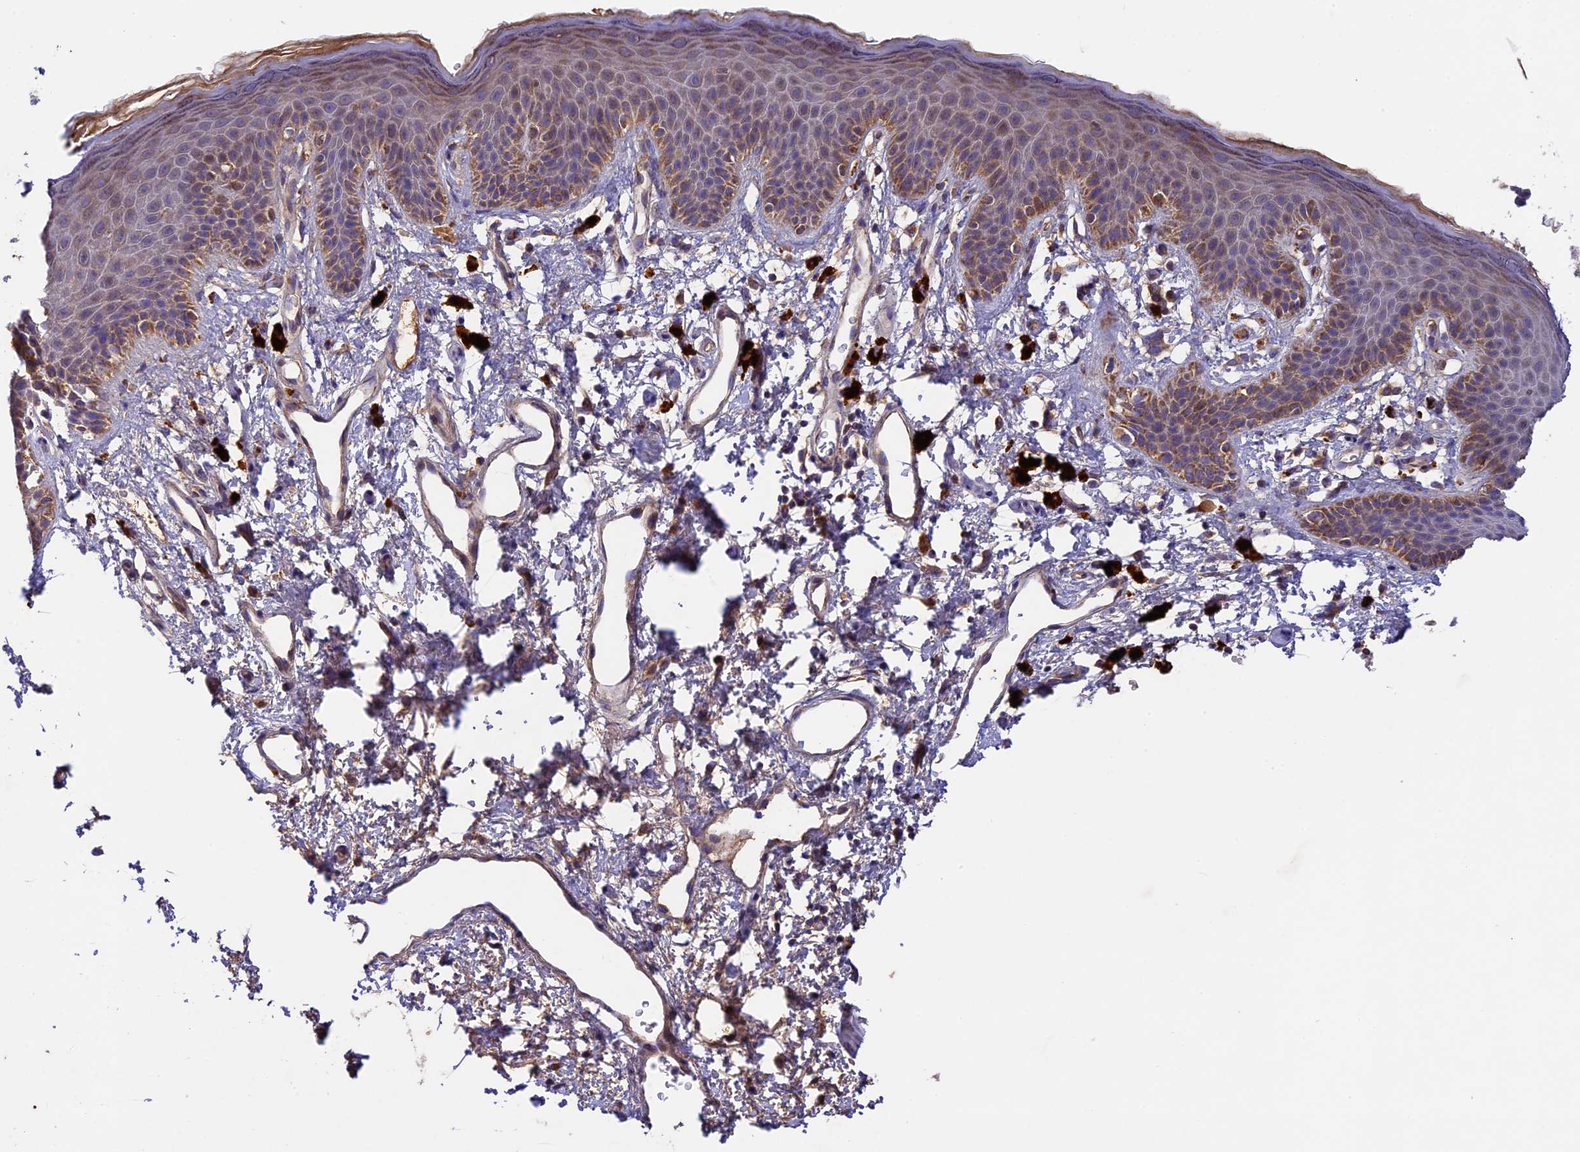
{"staining": {"intensity": "moderate", "quantity": "25%-75%", "location": "cytoplasmic/membranous"}, "tissue": "skin", "cell_type": "Epidermal cells", "image_type": "normal", "snomed": [{"axis": "morphology", "description": "Normal tissue, NOS"}, {"axis": "topography", "description": "Anal"}], "caption": "Moderate cytoplasmic/membranous protein staining is appreciated in approximately 25%-75% of epidermal cells in skin.", "gene": "OCEL1", "patient": {"sex": "female", "age": 46}}